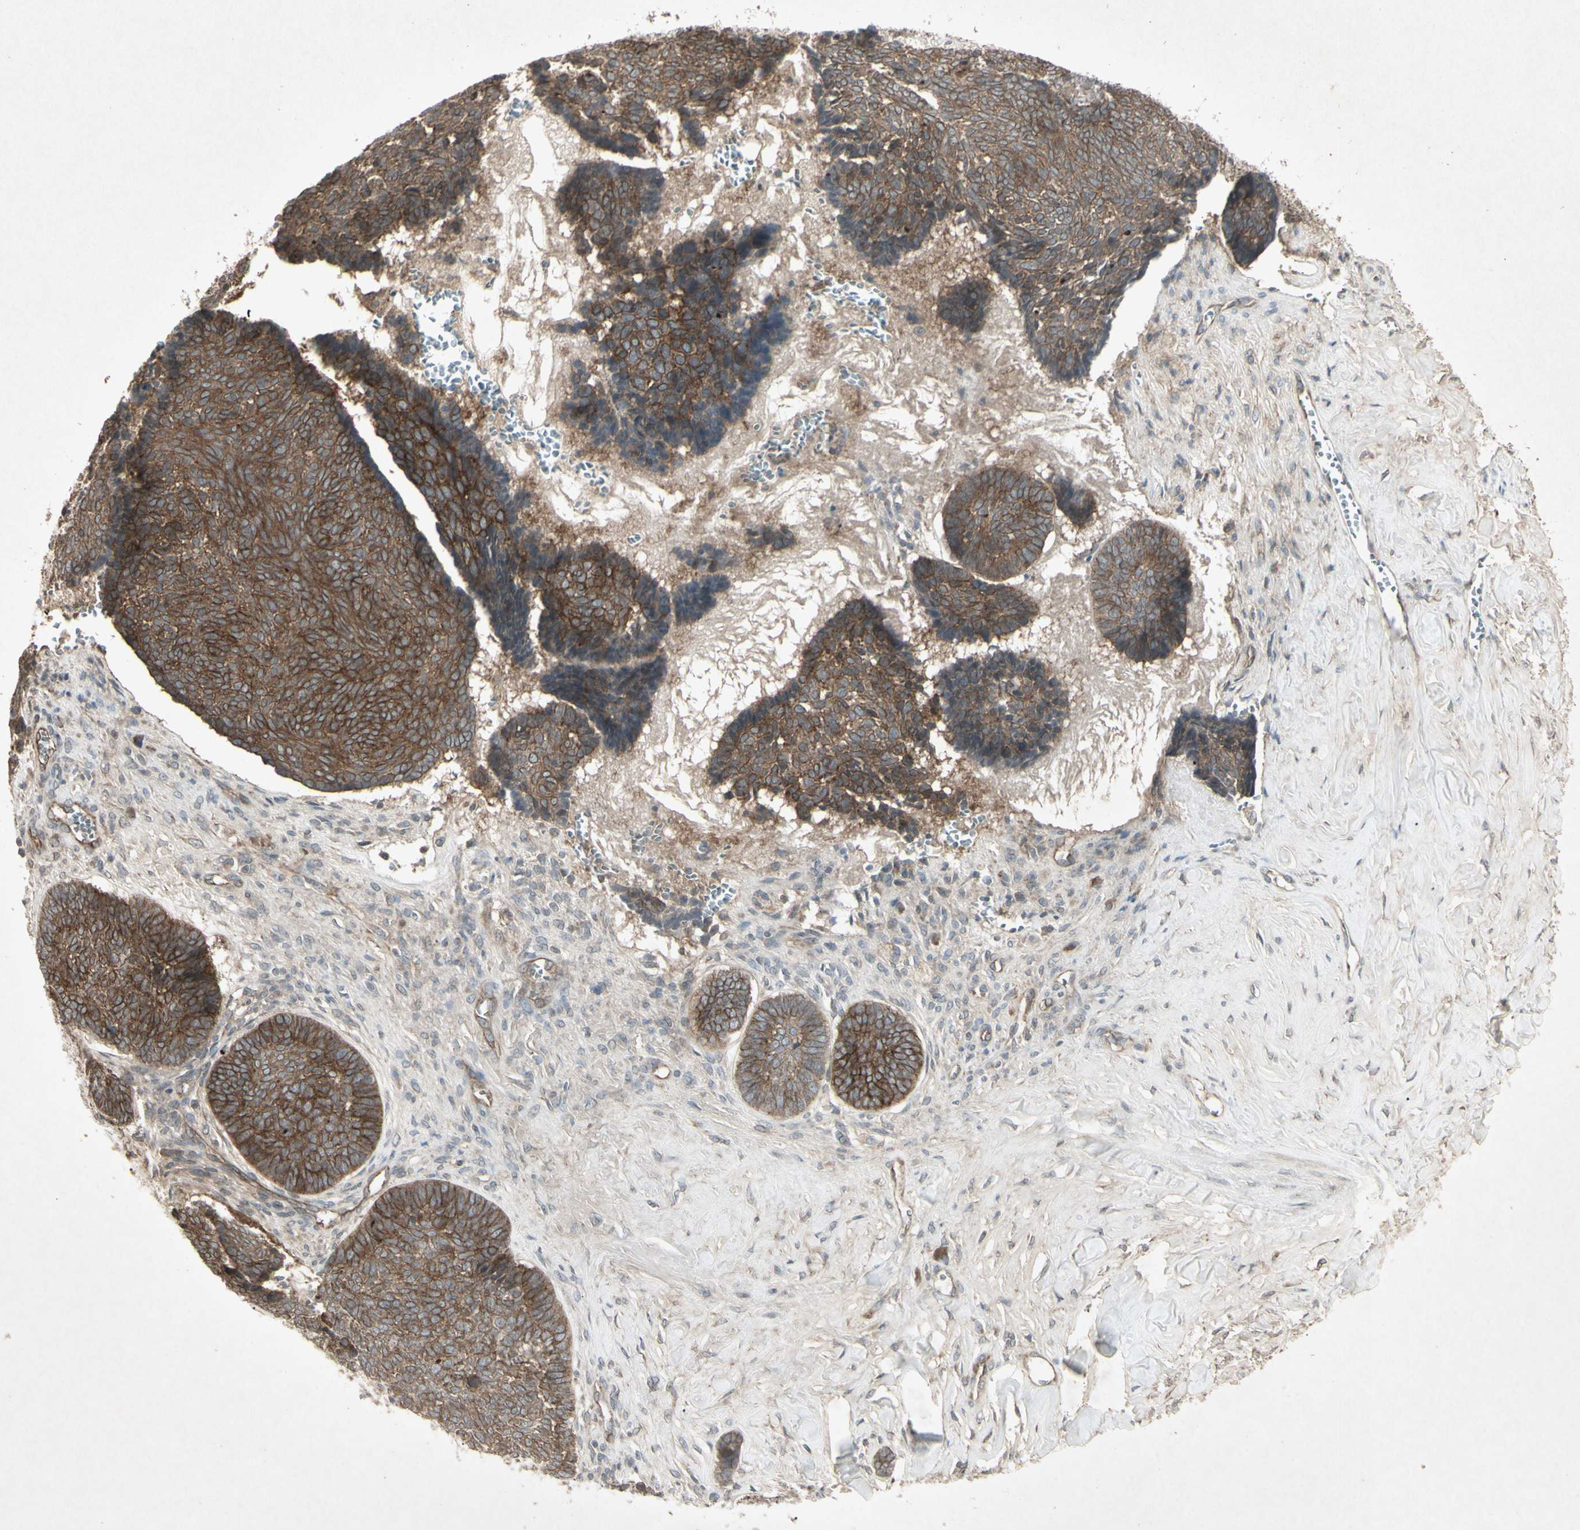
{"staining": {"intensity": "moderate", "quantity": ">75%", "location": "cytoplasmic/membranous"}, "tissue": "skin cancer", "cell_type": "Tumor cells", "image_type": "cancer", "snomed": [{"axis": "morphology", "description": "Basal cell carcinoma"}, {"axis": "topography", "description": "Skin"}], "caption": "This photomicrograph demonstrates immunohistochemistry staining of basal cell carcinoma (skin), with medium moderate cytoplasmic/membranous positivity in about >75% of tumor cells.", "gene": "JAG1", "patient": {"sex": "male", "age": 84}}